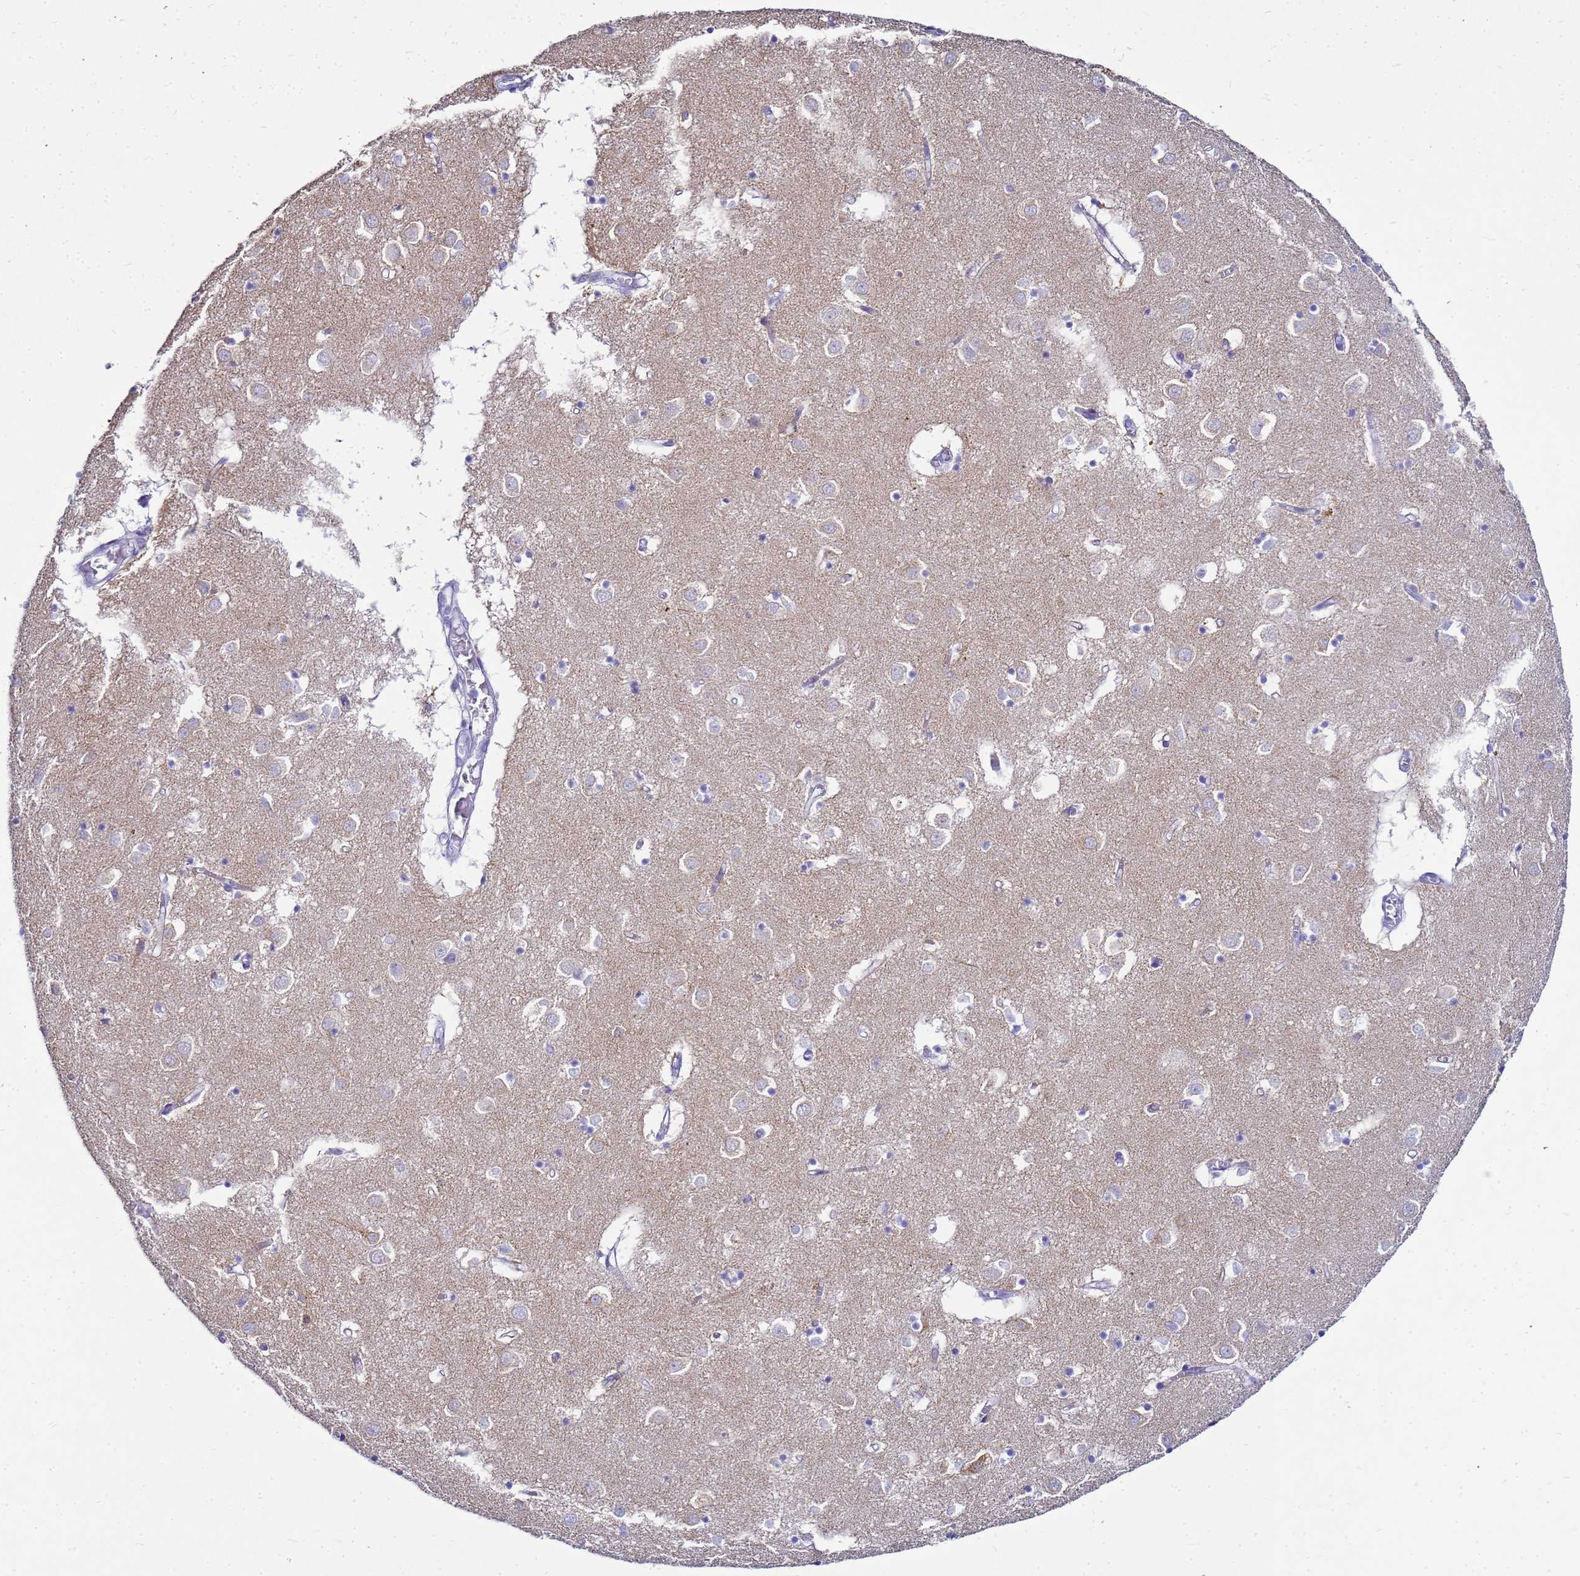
{"staining": {"intensity": "strong", "quantity": "<25%", "location": "cytoplasmic/membranous"}, "tissue": "caudate", "cell_type": "Glial cells", "image_type": "normal", "snomed": [{"axis": "morphology", "description": "Normal tissue, NOS"}, {"axis": "topography", "description": "Lateral ventricle wall"}], "caption": "High-magnification brightfield microscopy of unremarkable caudate stained with DAB (3,3'-diaminobenzidine) (brown) and counterstained with hematoxylin (blue). glial cells exhibit strong cytoplasmic/membranous staining is identified in approximately<25% of cells.", "gene": "CKB", "patient": {"sex": "male", "age": 70}}